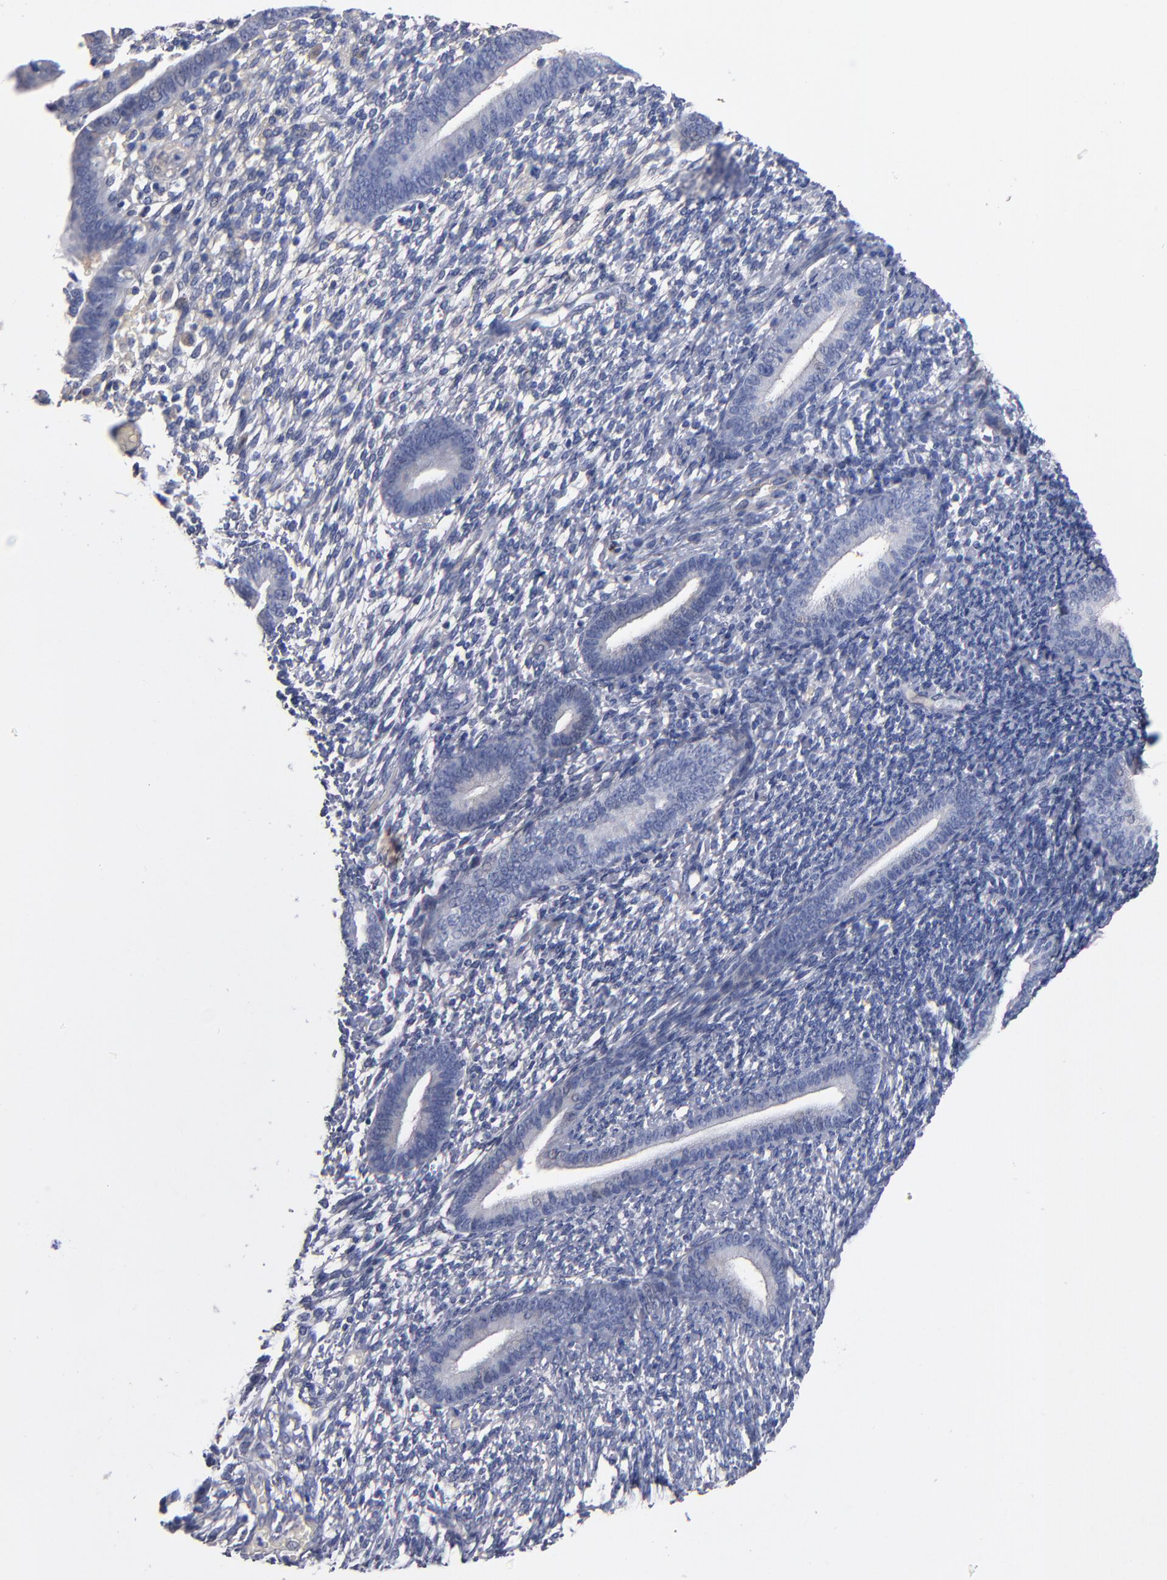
{"staining": {"intensity": "negative", "quantity": "none", "location": "none"}, "tissue": "endometrium", "cell_type": "Cells in endometrial stroma", "image_type": "normal", "snomed": [{"axis": "morphology", "description": "Normal tissue, NOS"}, {"axis": "topography", "description": "Smooth muscle"}, {"axis": "topography", "description": "Endometrium"}], "caption": "Immunohistochemistry (IHC) image of unremarkable human endometrium stained for a protein (brown), which shows no staining in cells in endometrial stroma. (Stains: DAB IHC with hematoxylin counter stain, Microscopy: brightfield microscopy at high magnification).", "gene": "PLSCR4", "patient": {"sex": "female", "age": 57}}